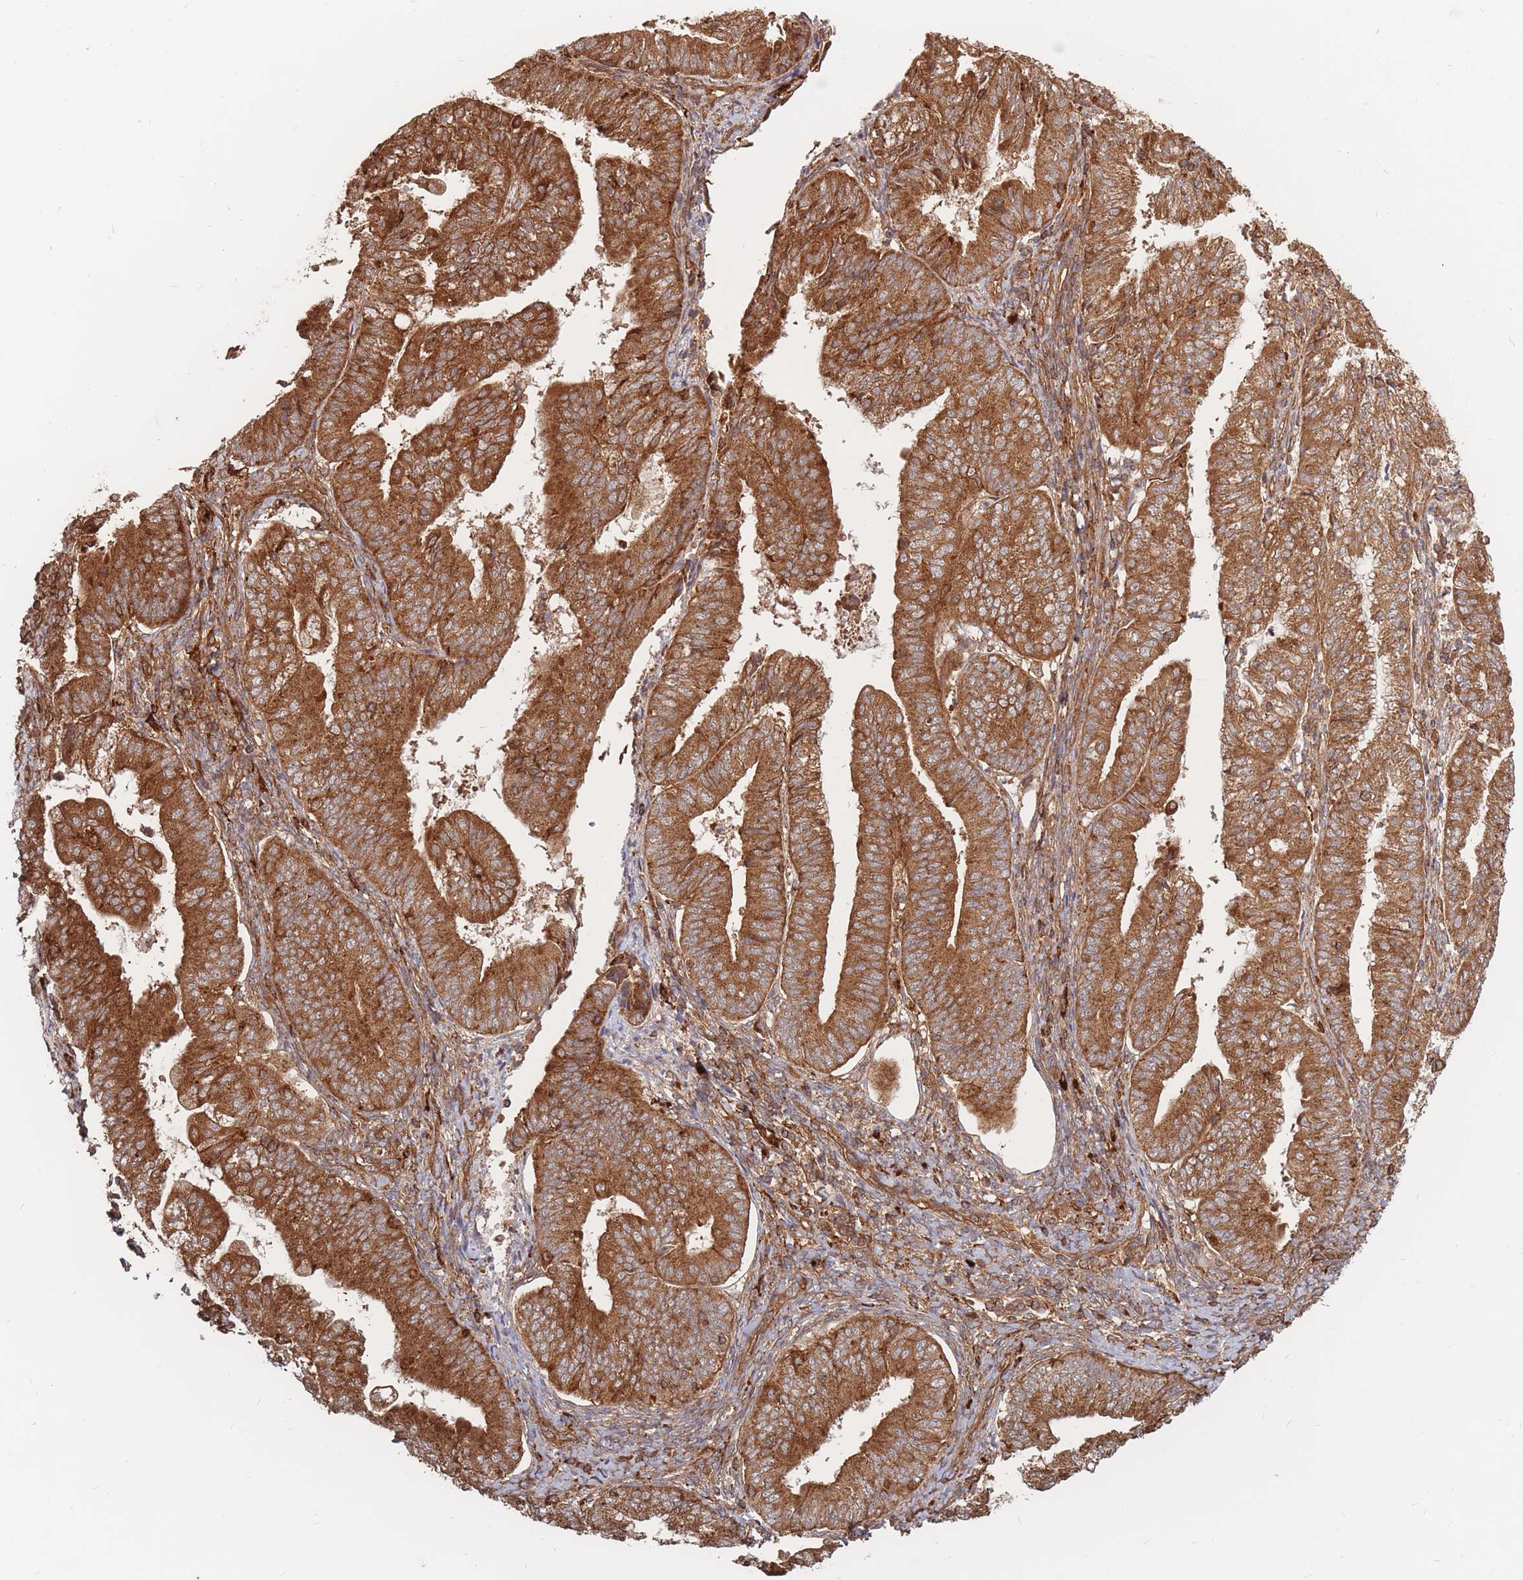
{"staining": {"intensity": "strong", "quantity": ">75%", "location": "cytoplasmic/membranous"}, "tissue": "endometrial cancer", "cell_type": "Tumor cells", "image_type": "cancer", "snomed": [{"axis": "morphology", "description": "Adenocarcinoma, NOS"}, {"axis": "topography", "description": "Endometrium"}], "caption": "Immunohistochemistry image of neoplastic tissue: adenocarcinoma (endometrial) stained using immunohistochemistry shows high levels of strong protein expression localized specifically in the cytoplasmic/membranous of tumor cells, appearing as a cytoplasmic/membranous brown color.", "gene": "RASSF2", "patient": {"sex": "female", "age": 55}}